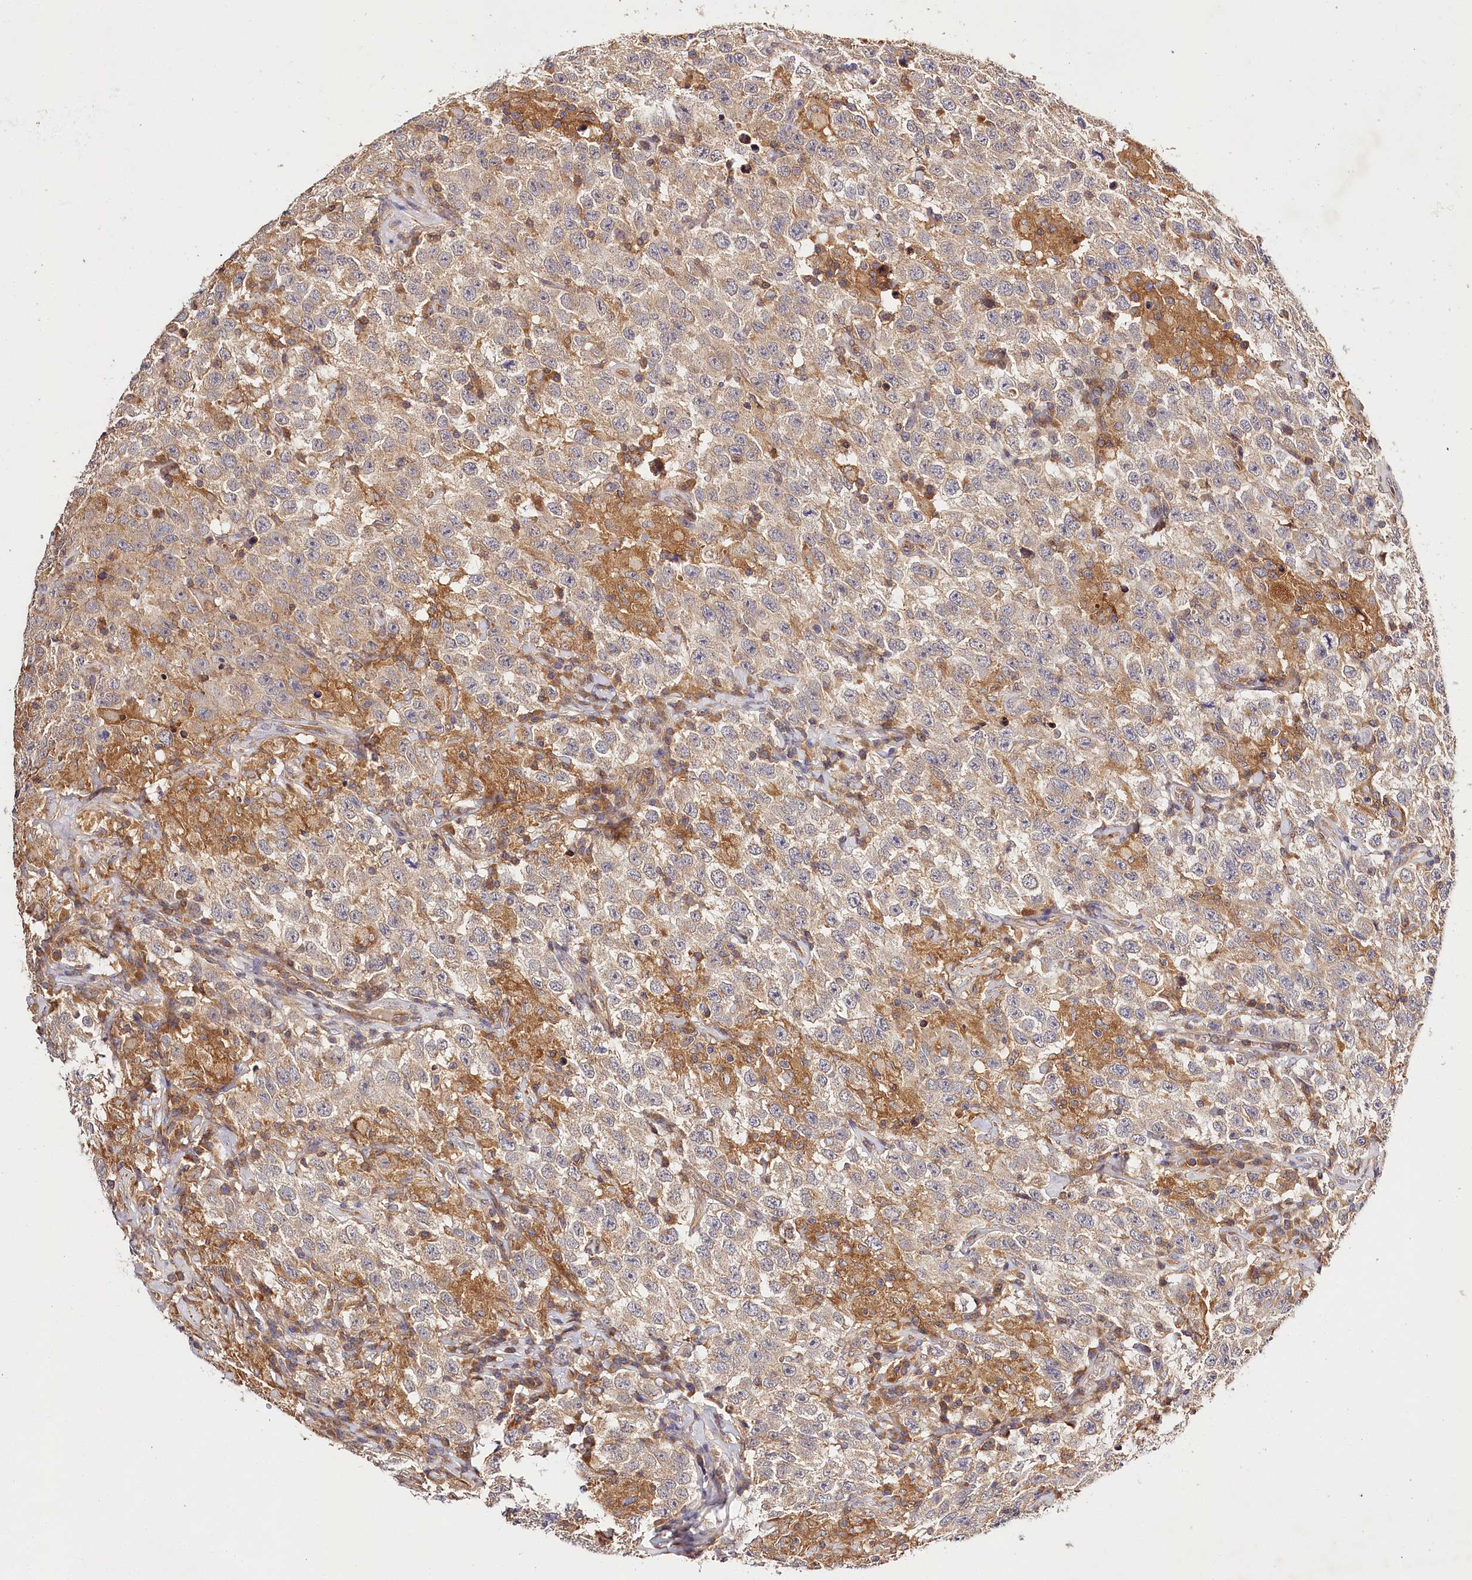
{"staining": {"intensity": "weak", "quantity": ">75%", "location": "cytoplasmic/membranous"}, "tissue": "testis cancer", "cell_type": "Tumor cells", "image_type": "cancer", "snomed": [{"axis": "morphology", "description": "Seminoma, NOS"}, {"axis": "topography", "description": "Testis"}], "caption": "The immunohistochemical stain labels weak cytoplasmic/membranous positivity in tumor cells of testis seminoma tissue. (DAB (3,3'-diaminobenzidine) IHC with brightfield microscopy, high magnification).", "gene": "LSS", "patient": {"sex": "male", "age": 41}}